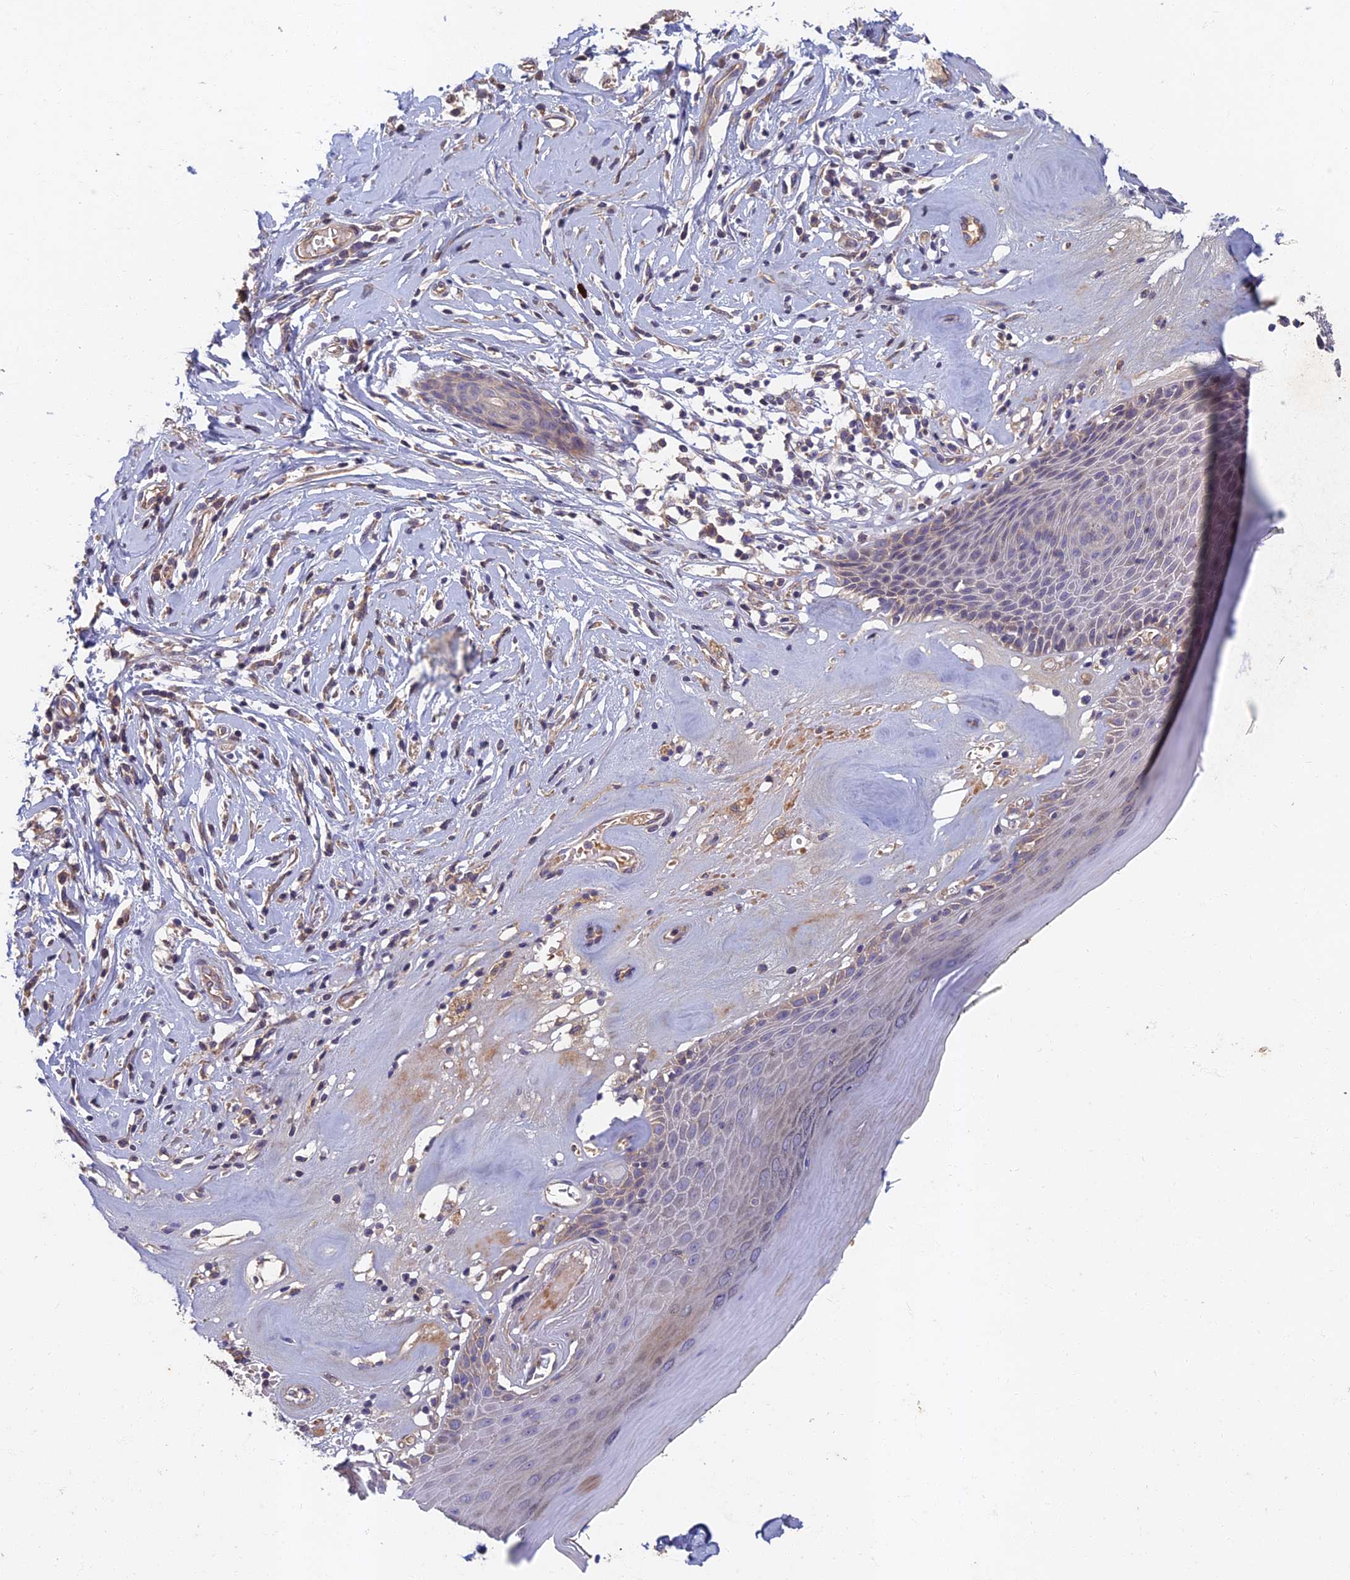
{"staining": {"intensity": "weak", "quantity": "<25%", "location": "cytoplasmic/membranous"}, "tissue": "skin", "cell_type": "Epidermal cells", "image_type": "normal", "snomed": [{"axis": "morphology", "description": "Normal tissue, NOS"}, {"axis": "morphology", "description": "Inflammation, NOS"}, {"axis": "topography", "description": "Vulva"}], "caption": "Photomicrograph shows no protein staining in epidermal cells of normal skin. Nuclei are stained in blue.", "gene": "SOGA1", "patient": {"sex": "female", "age": 84}}